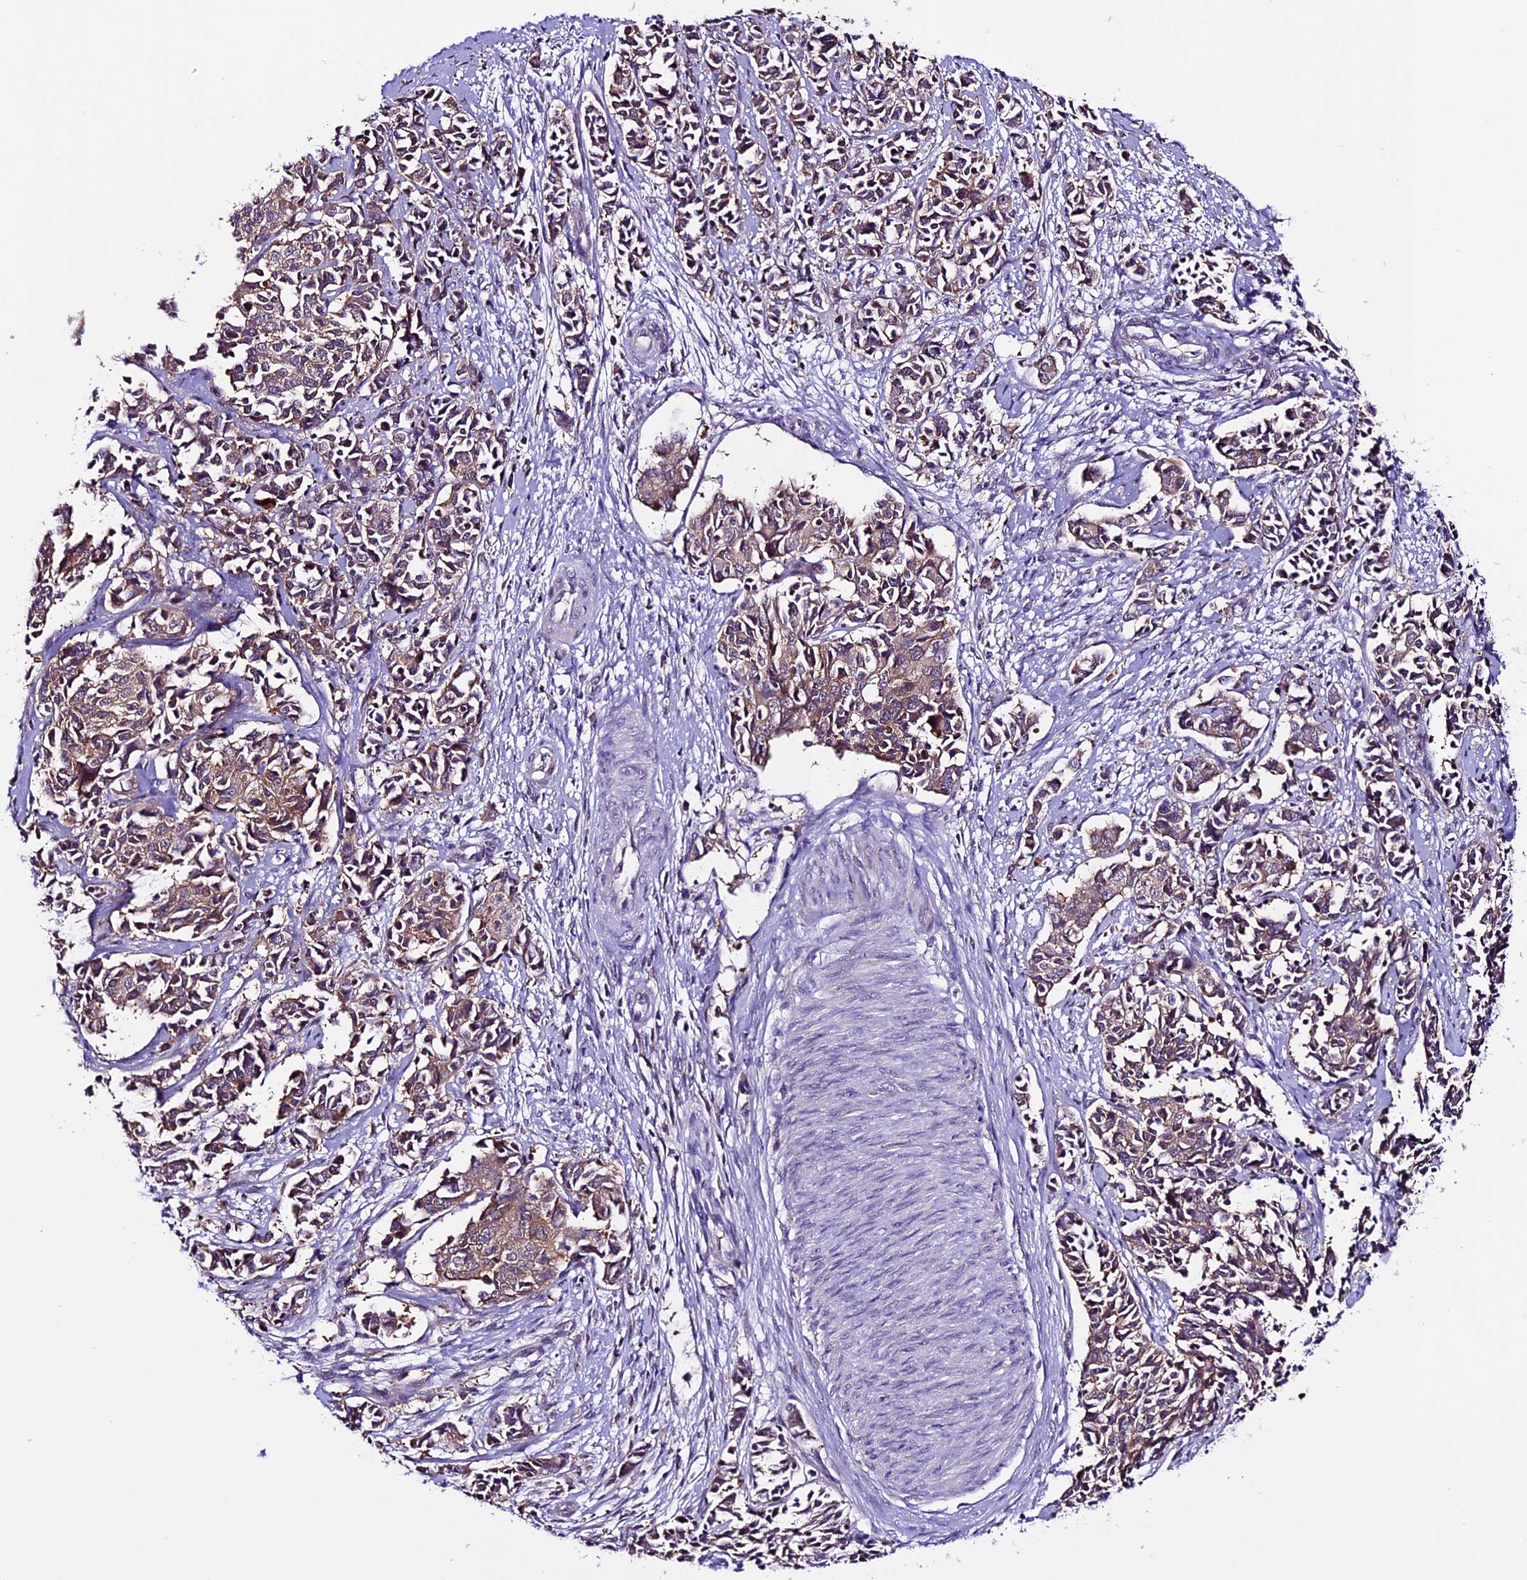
{"staining": {"intensity": "moderate", "quantity": ">75%", "location": "cytoplasmic/membranous"}, "tissue": "cervical cancer", "cell_type": "Tumor cells", "image_type": "cancer", "snomed": [{"axis": "morphology", "description": "Normal tissue, NOS"}, {"axis": "morphology", "description": "Squamous cell carcinoma, NOS"}, {"axis": "topography", "description": "Cervix"}], "caption": "Human cervical squamous cell carcinoma stained with a brown dye shows moderate cytoplasmic/membranous positive staining in approximately >75% of tumor cells.", "gene": "XKR7", "patient": {"sex": "female", "age": 35}}